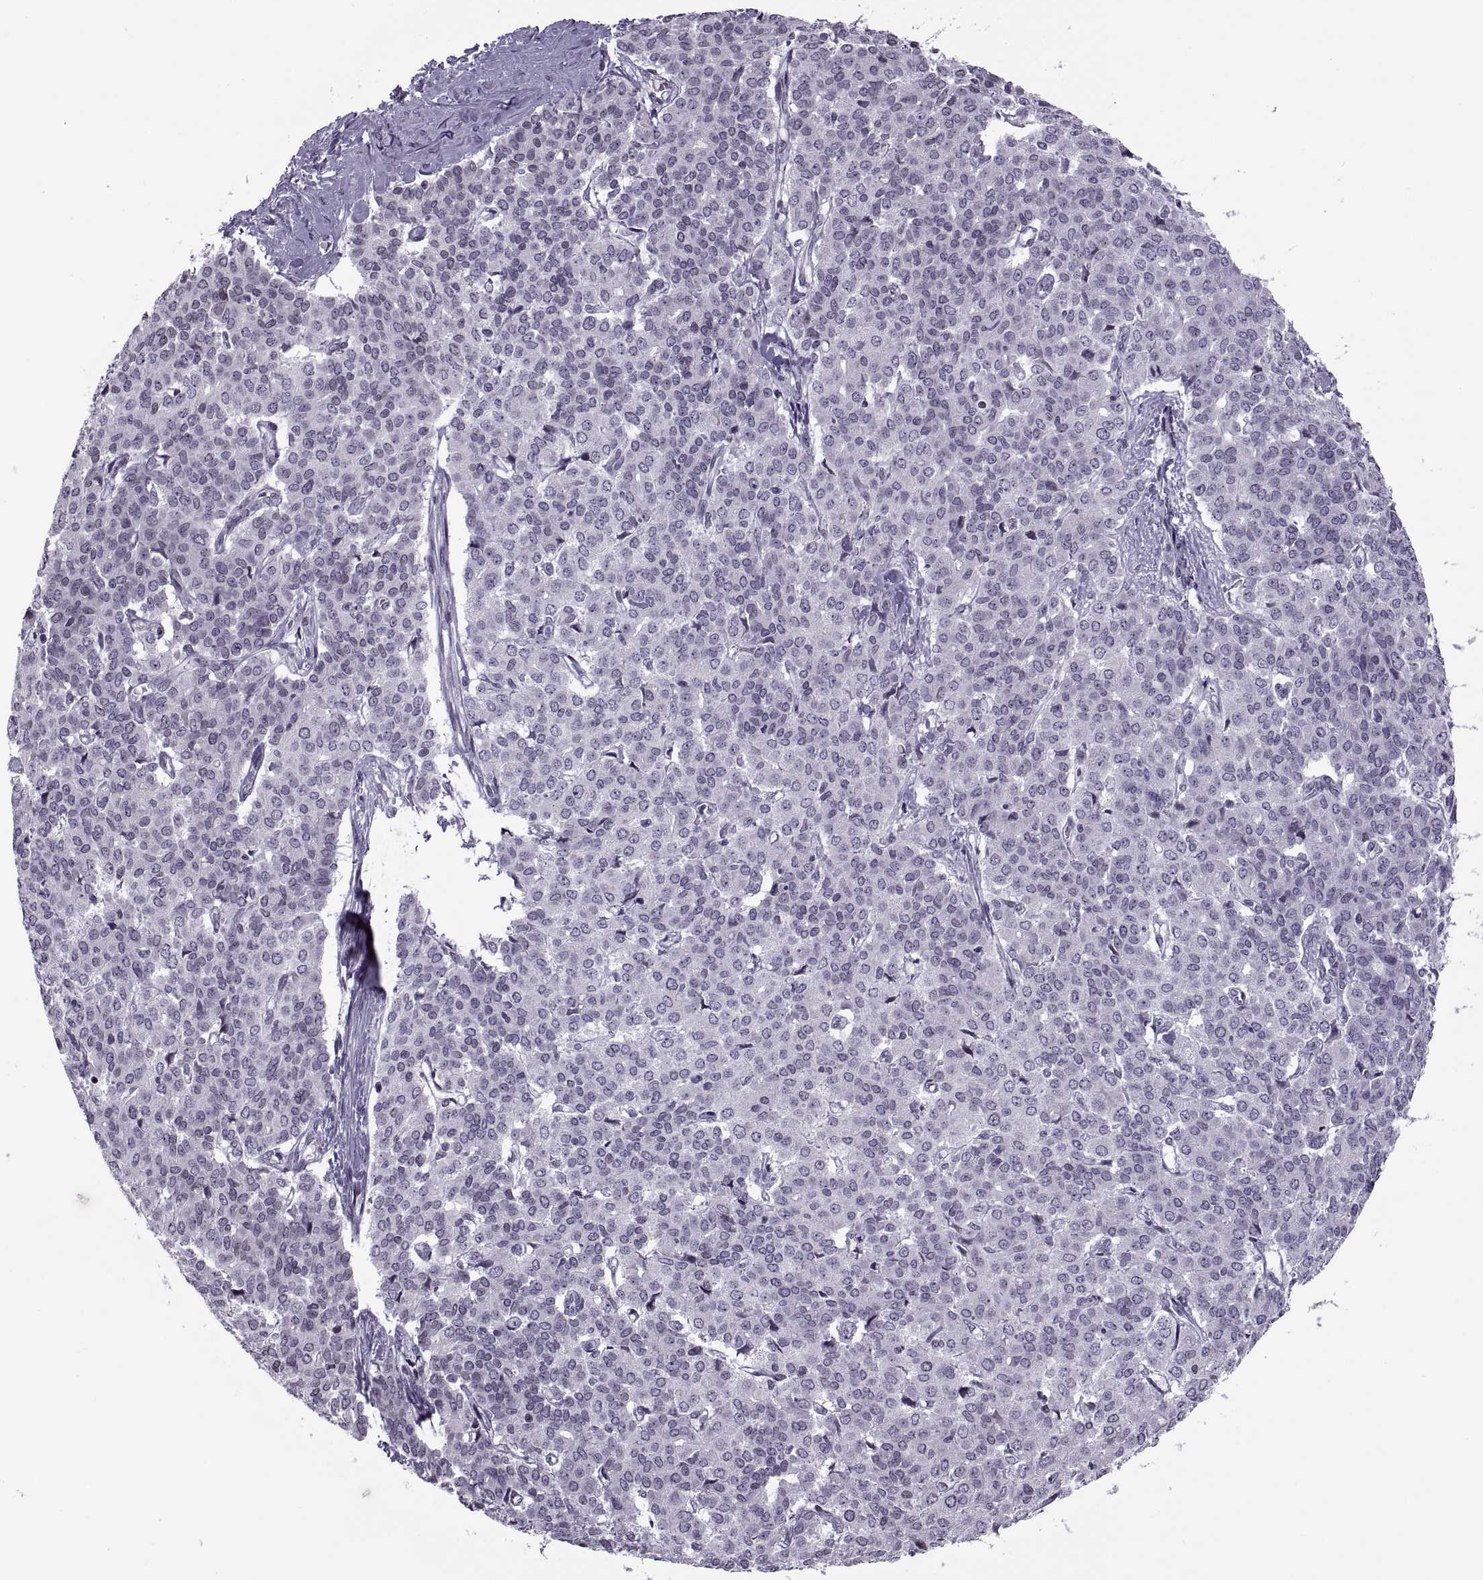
{"staining": {"intensity": "negative", "quantity": "none", "location": "none"}, "tissue": "liver cancer", "cell_type": "Tumor cells", "image_type": "cancer", "snomed": [{"axis": "morphology", "description": "Cholangiocarcinoma"}, {"axis": "topography", "description": "Liver"}], "caption": "A high-resolution histopathology image shows IHC staining of liver cancer, which displays no significant expression in tumor cells.", "gene": "H1-8", "patient": {"sex": "female", "age": 47}}